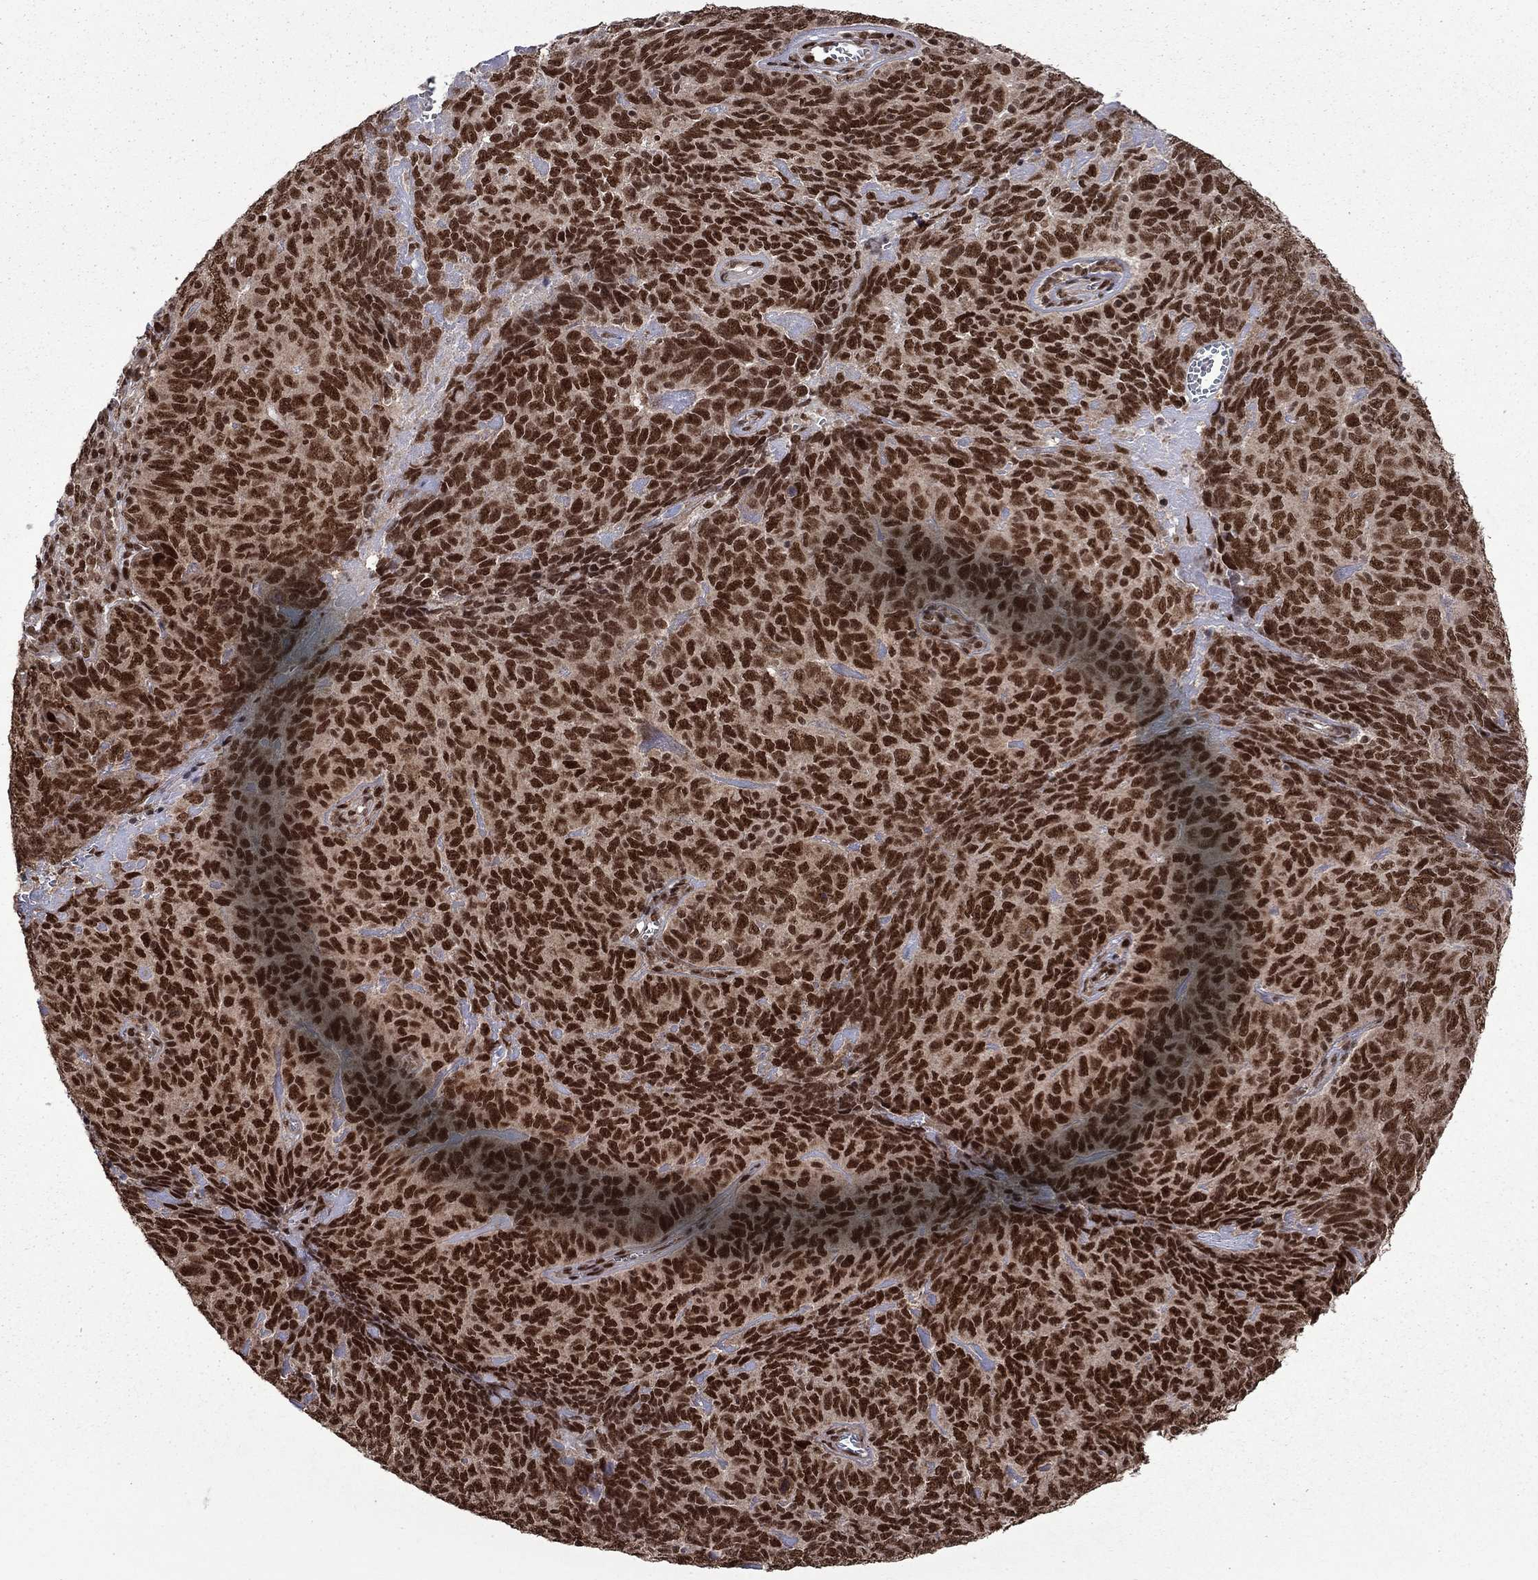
{"staining": {"intensity": "strong", "quantity": ">75%", "location": "nuclear"}, "tissue": "skin cancer", "cell_type": "Tumor cells", "image_type": "cancer", "snomed": [{"axis": "morphology", "description": "Squamous cell carcinoma, NOS"}, {"axis": "topography", "description": "Skin"}, {"axis": "topography", "description": "Anal"}], "caption": "Tumor cells reveal high levels of strong nuclear staining in about >75% of cells in human skin squamous cell carcinoma.", "gene": "MED25", "patient": {"sex": "female", "age": 51}}